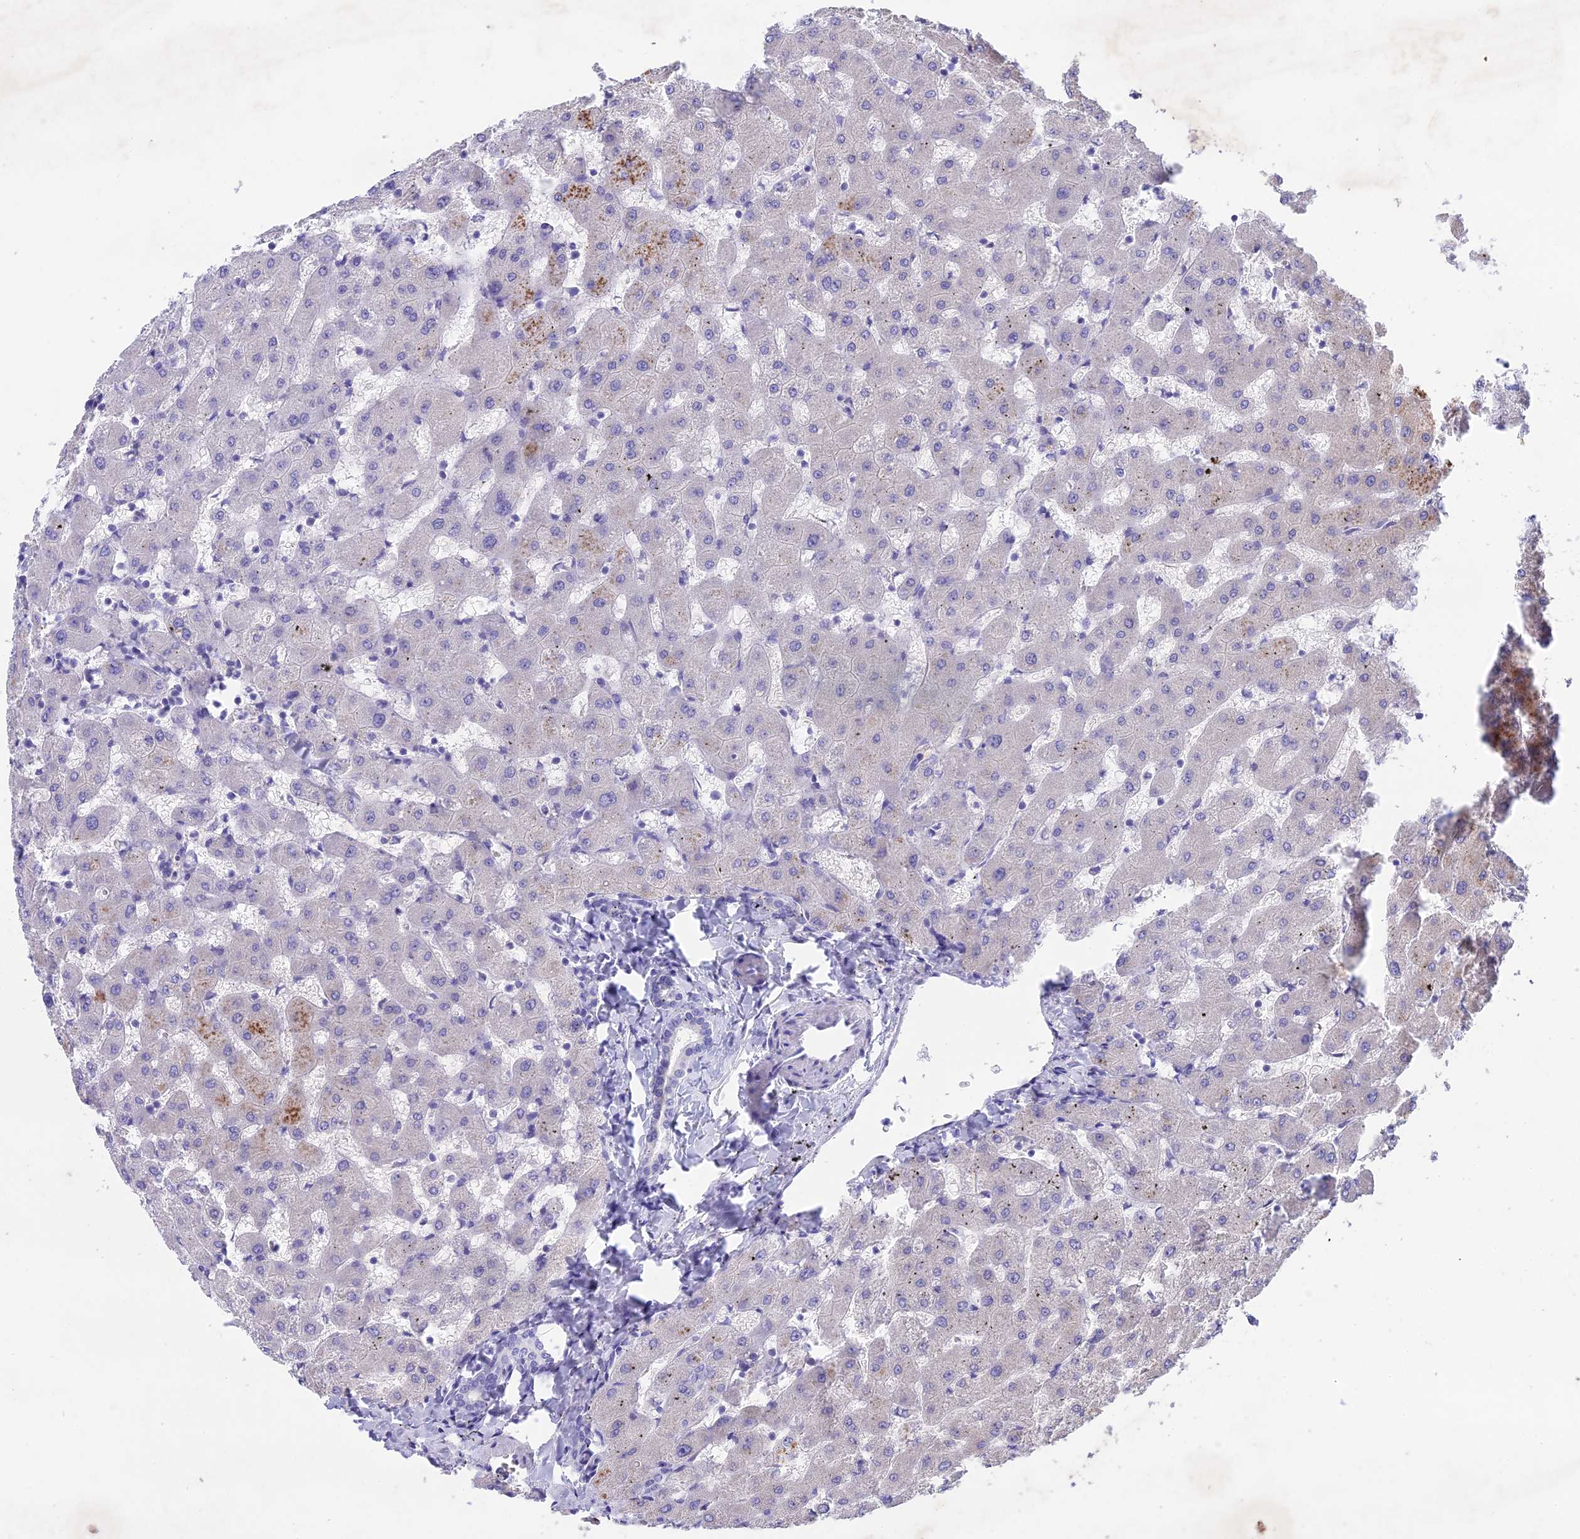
{"staining": {"intensity": "negative", "quantity": "none", "location": "none"}, "tissue": "liver", "cell_type": "Cholangiocytes", "image_type": "normal", "snomed": [{"axis": "morphology", "description": "Normal tissue, NOS"}, {"axis": "topography", "description": "Liver"}], "caption": "The micrograph shows no significant staining in cholangiocytes of liver.", "gene": "BTBD19", "patient": {"sex": "female", "age": 63}}